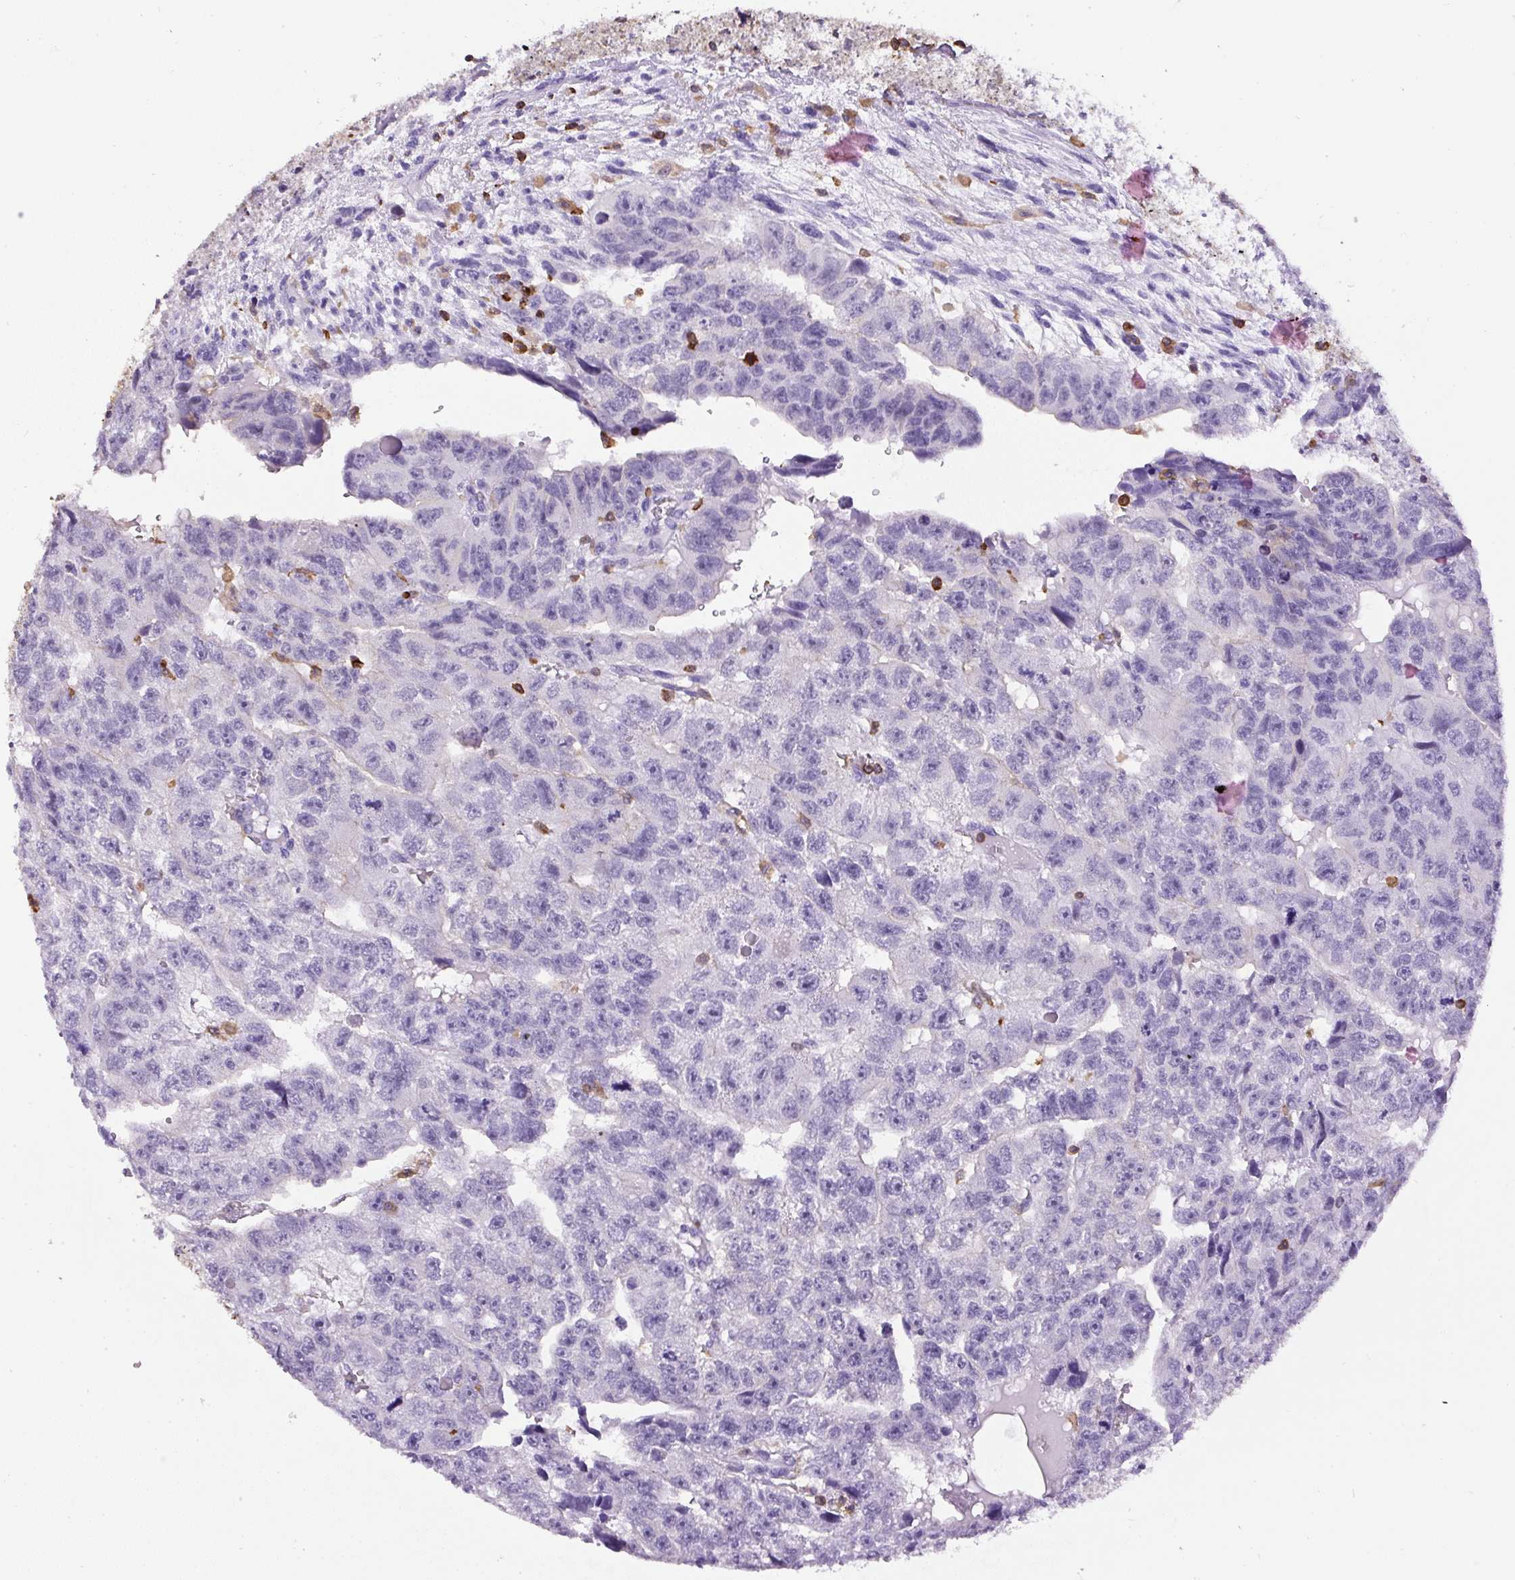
{"staining": {"intensity": "negative", "quantity": "none", "location": "none"}, "tissue": "testis cancer", "cell_type": "Tumor cells", "image_type": "cancer", "snomed": [{"axis": "morphology", "description": "Carcinoma, Embryonal, NOS"}, {"axis": "topography", "description": "Testis"}], "caption": "The micrograph displays no significant staining in tumor cells of embryonal carcinoma (testis). The staining was performed using DAB (3,3'-diaminobenzidine) to visualize the protein expression in brown, while the nuclei were stained in blue with hematoxylin (Magnification: 20x).", "gene": "FAM228B", "patient": {"sex": "male", "age": 20}}